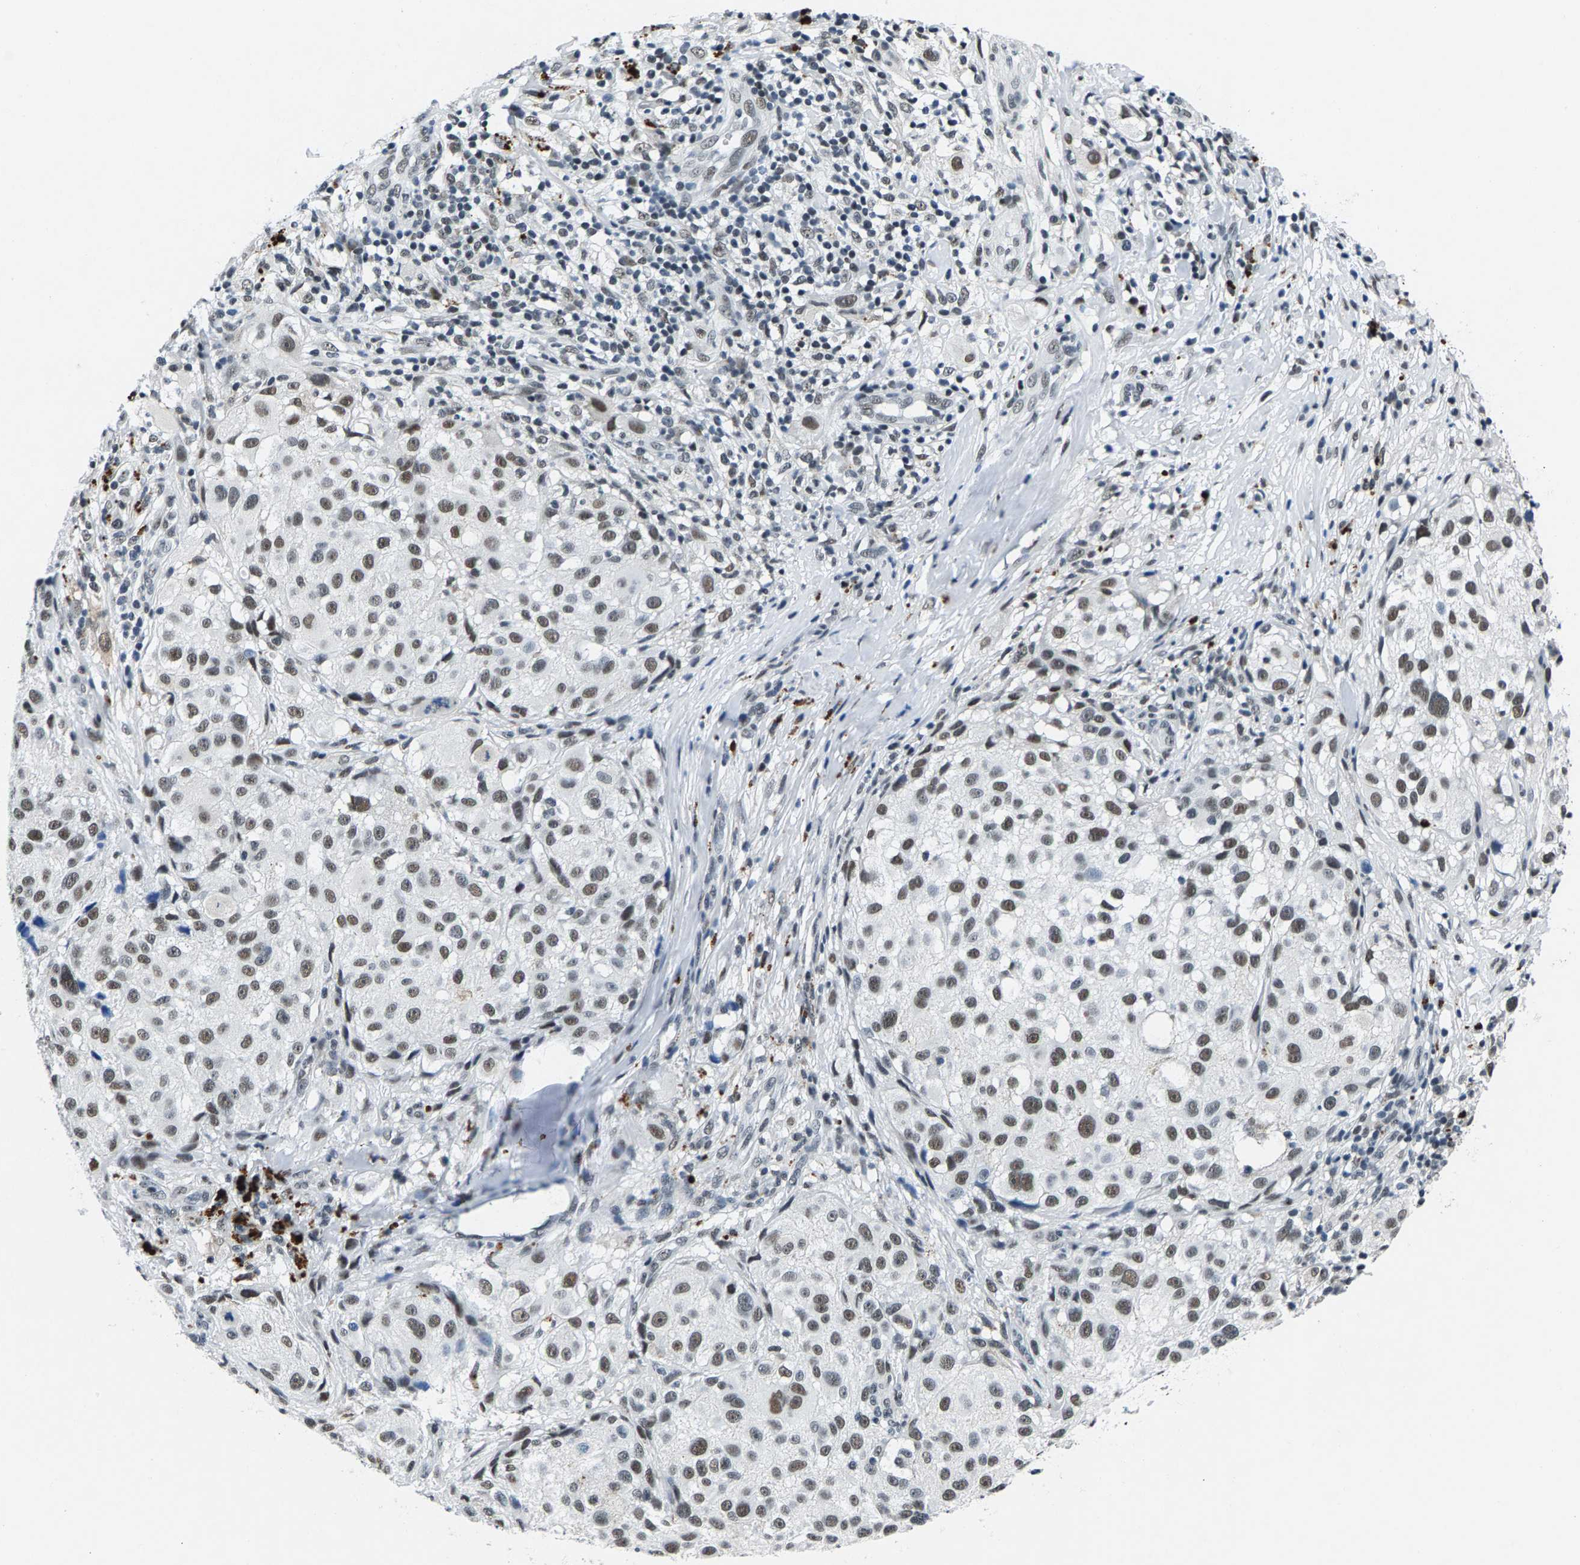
{"staining": {"intensity": "moderate", "quantity": ">75%", "location": "nuclear"}, "tissue": "melanoma", "cell_type": "Tumor cells", "image_type": "cancer", "snomed": [{"axis": "morphology", "description": "Necrosis, NOS"}, {"axis": "morphology", "description": "Malignant melanoma, NOS"}, {"axis": "topography", "description": "Skin"}], "caption": "A high-resolution micrograph shows immunohistochemistry (IHC) staining of malignant melanoma, which reveals moderate nuclear positivity in about >75% of tumor cells. (IHC, brightfield microscopy, high magnification).", "gene": "ATF2", "patient": {"sex": "female", "age": 87}}